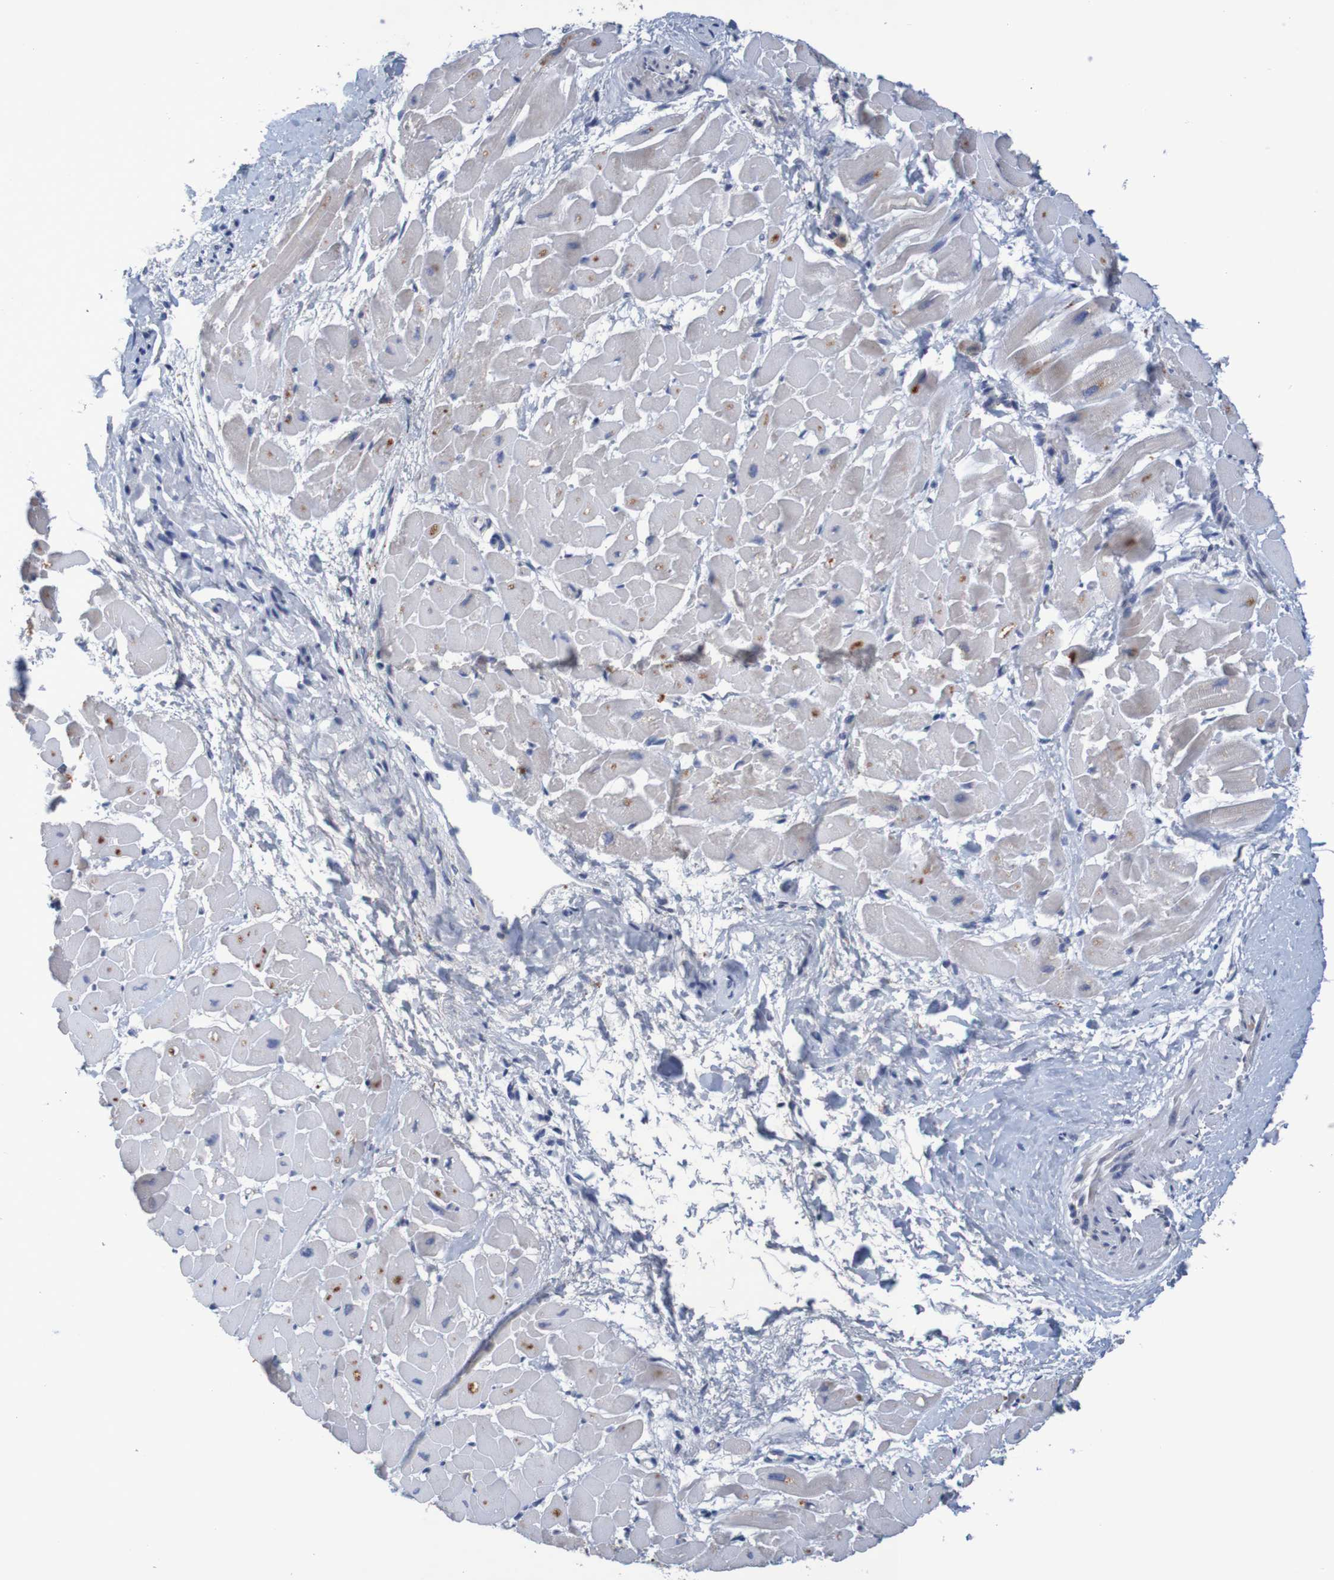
{"staining": {"intensity": "moderate", "quantity": "25%-75%", "location": "cytoplasmic/membranous"}, "tissue": "heart muscle", "cell_type": "Cardiomyocytes", "image_type": "normal", "snomed": [{"axis": "morphology", "description": "Normal tissue, NOS"}, {"axis": "topography", "description": "Heart"}], "caption": "Protein staining of unremarkable heart muscle shows moderate cytoplasmic/membranous staining in about 25%-75% of cardiomyocytes.", "gene": "LTA", "patient": {"sex": "male", "age": 45}}